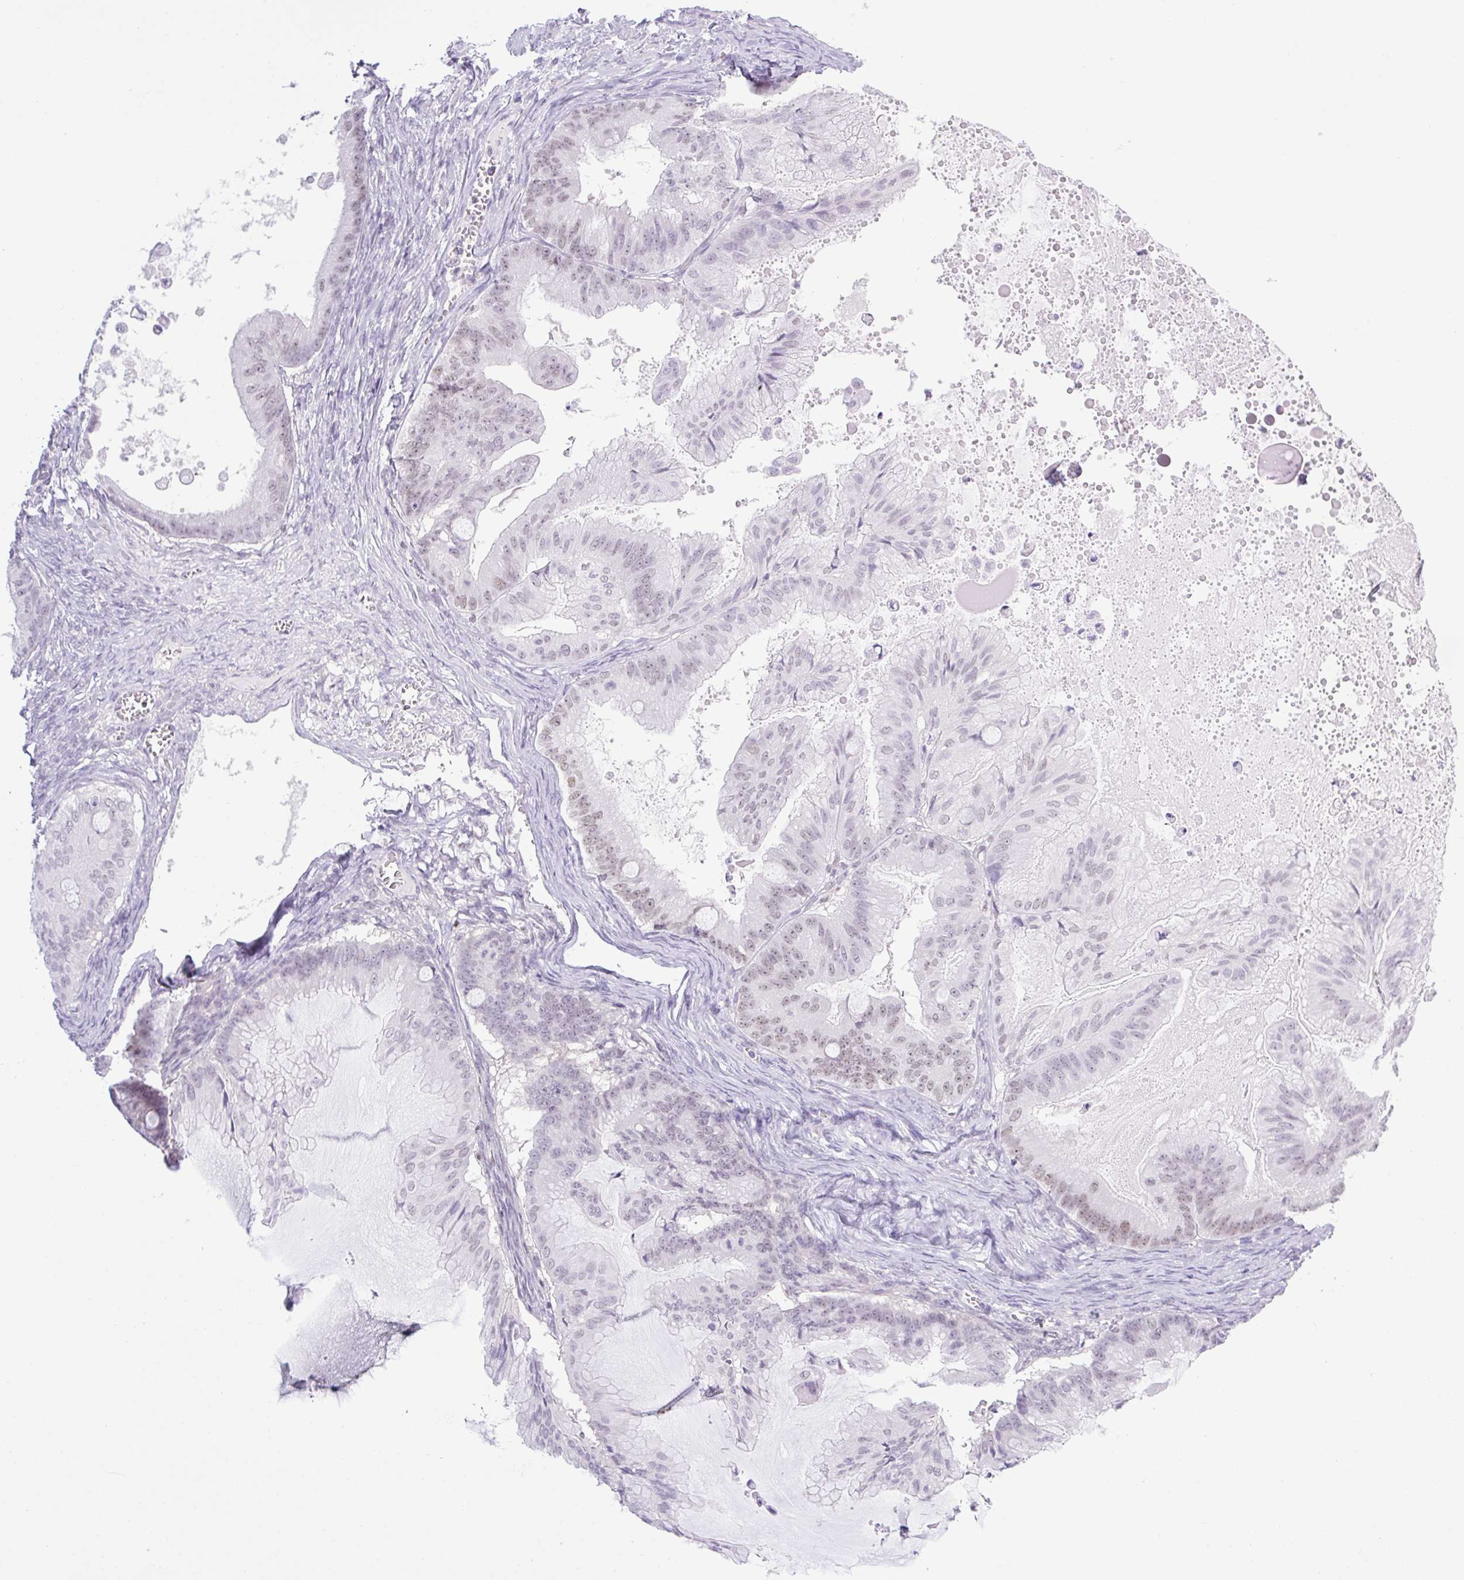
{"staining": {"intensity": "weak", "quantity": "<25%", "location": "nuclear"}, "tissue": "ovarian cancer", "cell_type": "Tumor cells", "image_type": "cancer", "snomed": [{"axis": "morphology", "description": "Cystadenocarcinoma, mucinous, NOS"}, {"axis": "topography", "description": "Ovary"}], "caption": "Immunohistochemistry (IHC) image of mucinous cystadenocarcinoma (ovarian) stained for a protein (brown), which demonstrates no expression in tumor cells.", "gene": "TLE3", "patient": {"sex": "female", "age": 71}}